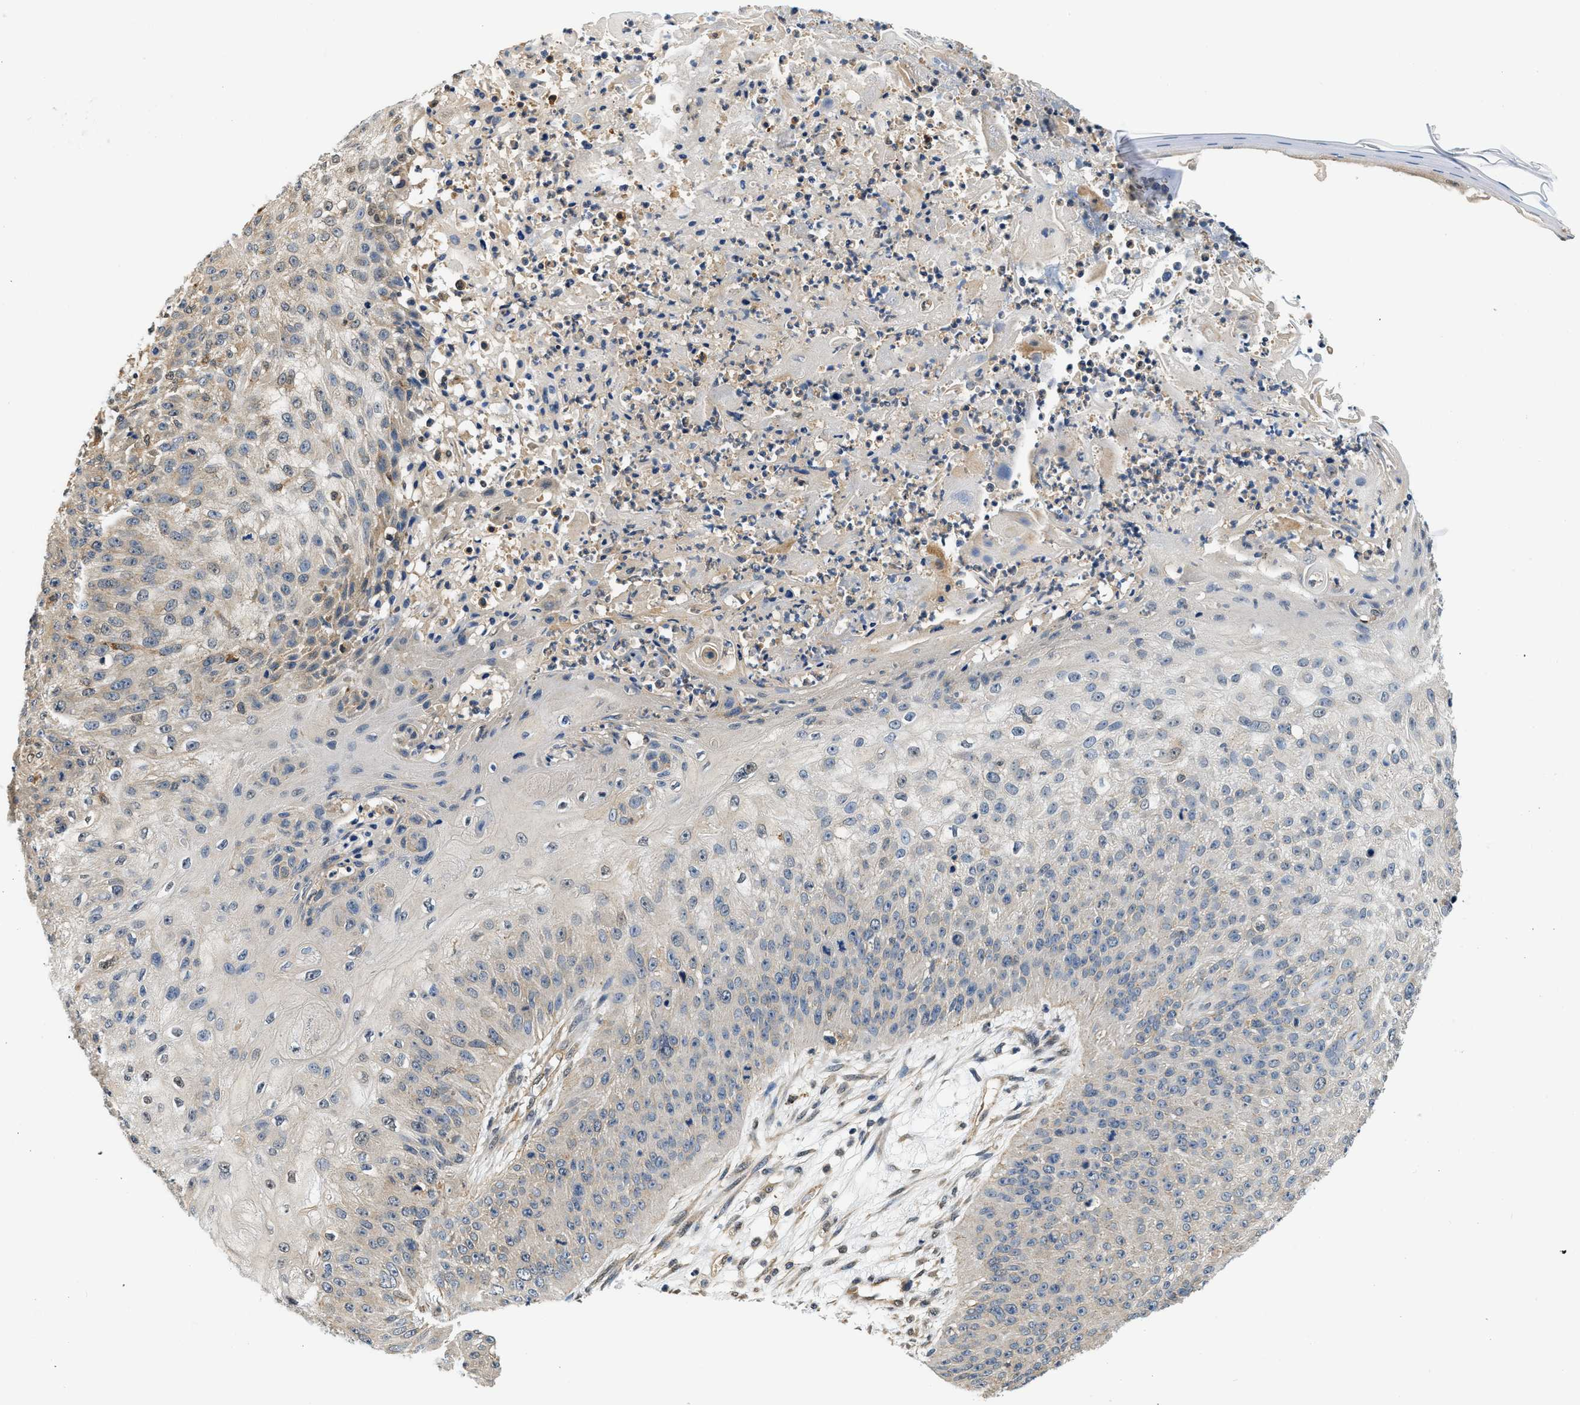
{"staining": {"intensity": "weak", "quantity": "<25%", "location": "cytoplasmic/membranous"}, "tissue": "skin cancer", "cell_type": "Tumor cells", "image_type": "cancer", "snomed": [{"axis": "morphology", "description": "Squamous cell carcinoma, NOS"}, {"axis": "topography", "description": "Skin"}], "caption": "Immunohistochemical staining of human skin squamous cell carcinoma displays no significant staining in tumor cells.", "gene": "BCL7C", "patient": {"sex": "female", "age": 80}}